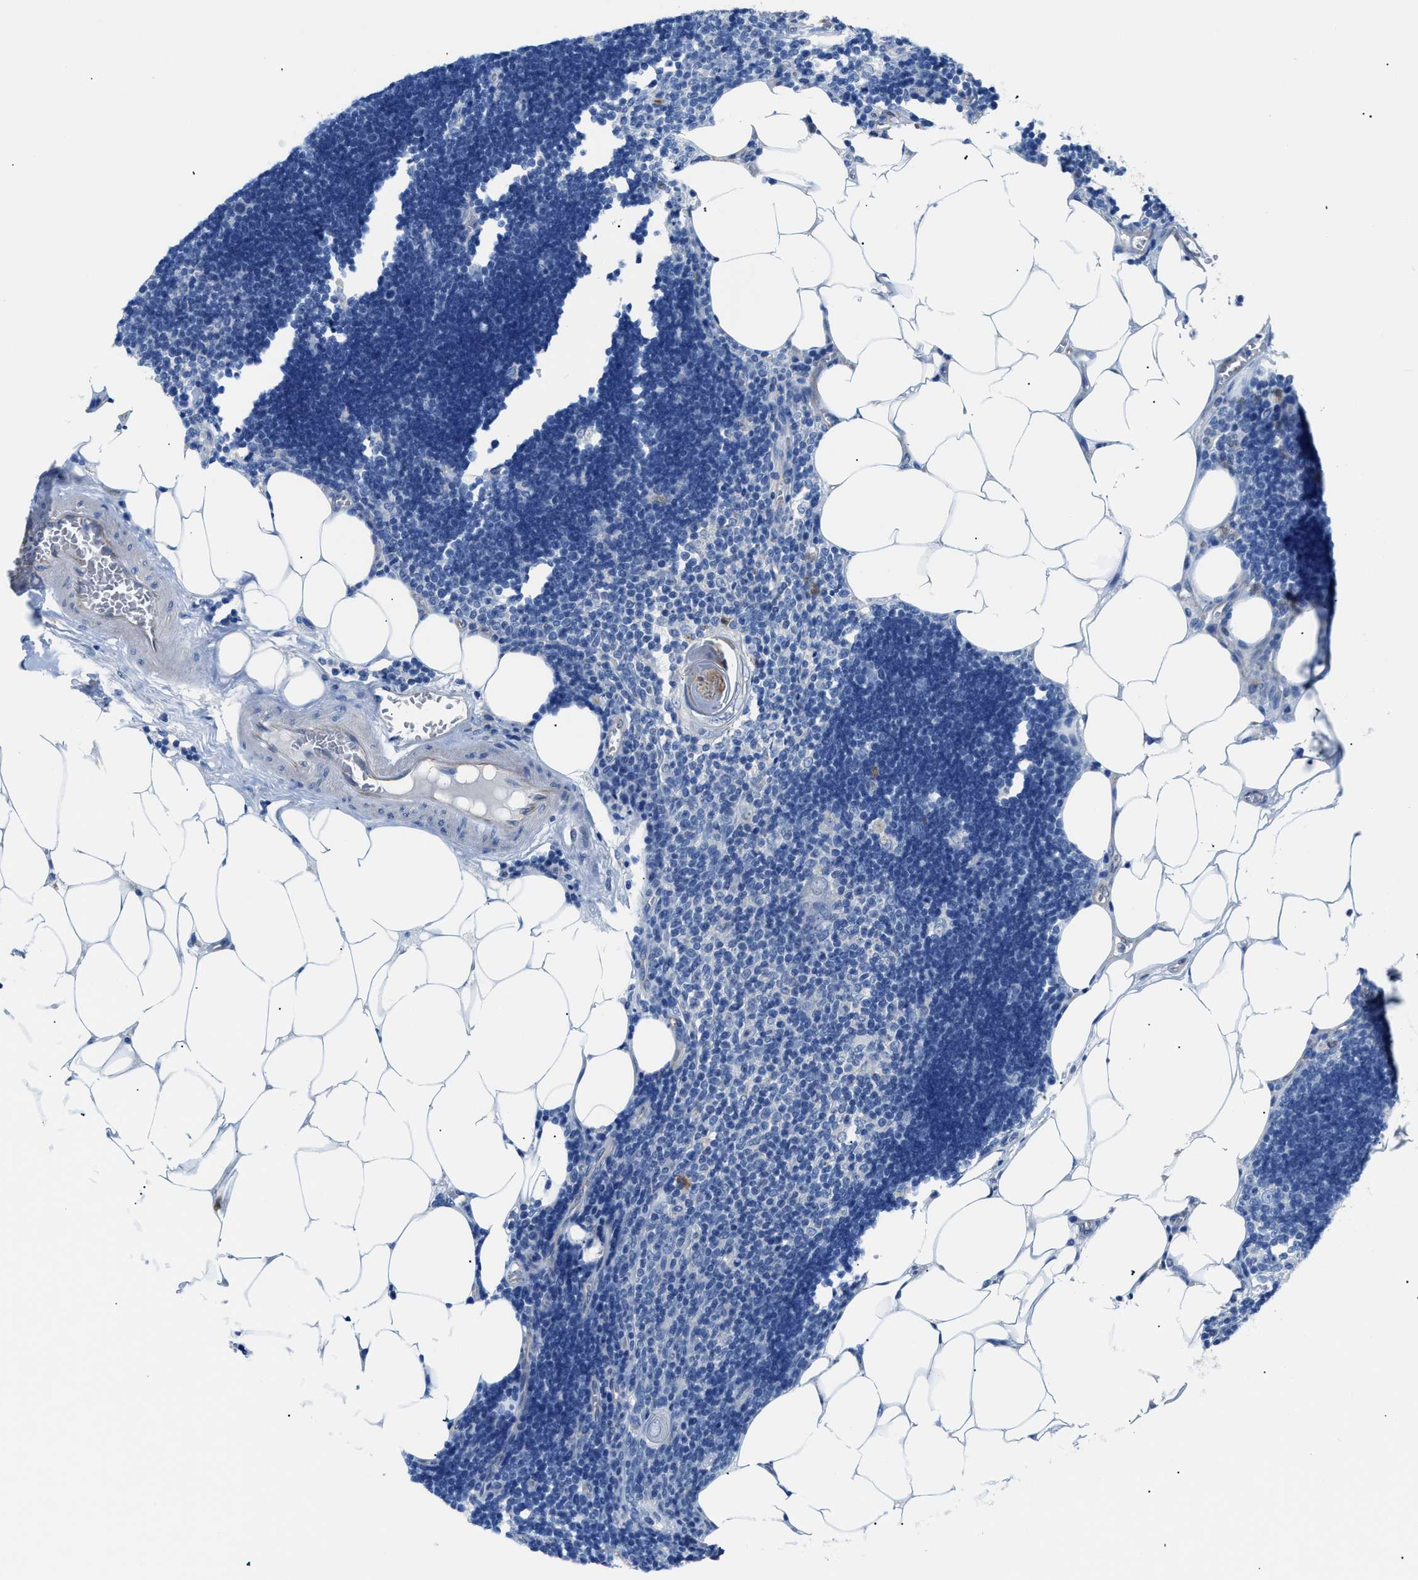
{"staining": {"intensity": "negative", "quantity": "none", "location": "none"}, "tissue": "lymph node", "cell_type": "Germinal center cells", "image_type": "normal", "snomed": [{"axis": "morphology", "description": "Normal tissue, NOS"}, {"axis": "topography", "description": "Lymph node"}], "caption": "An immunohistochemistry image of benign lymph node is shown. There is no staining in germinal center cells of lymph node. (IHC, brightfield microscopy, high magnification).", "gene": "ITPR1", "patient": {"sex": "male", "age": 33}}